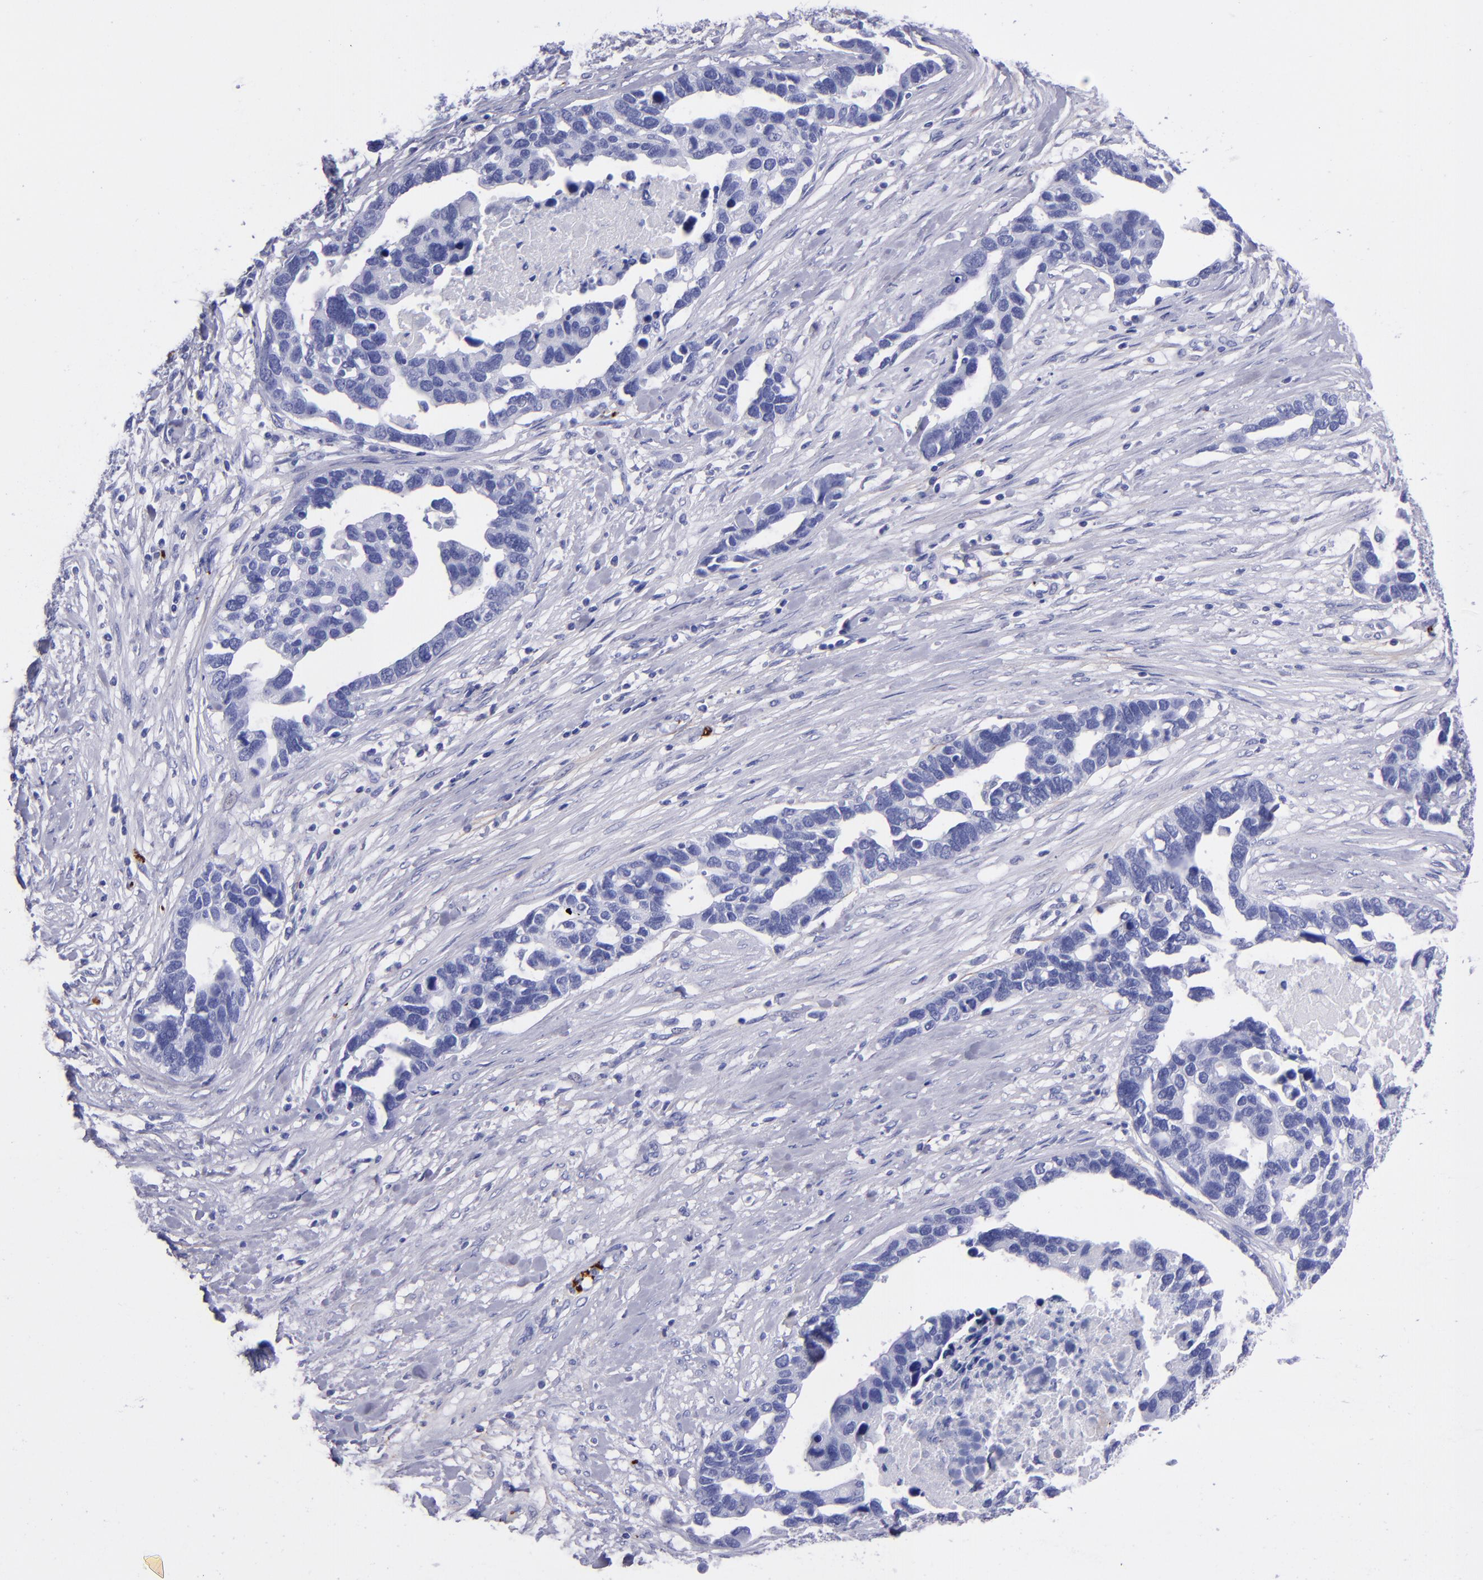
{"staining": {"intensity": "negative", "quantity": "none", "location": "none"}, "tissue": "ovarian cancer", "cell_type": "Tumor cells", "image_type": "cancer", "snomed": [{"axis": "morphology", "description": "Cystadenocarcinoma, serous, NOS"}, {"axis": "topography", "description": "Ovary"}], "caption": "Serous cystadenocarcinoma (ovarian) was stained to show a protein in brown. There is no significant expression in tumor cells.", "gene": "EFCAB13", "patient": {"sex": "female", "age": 54}}